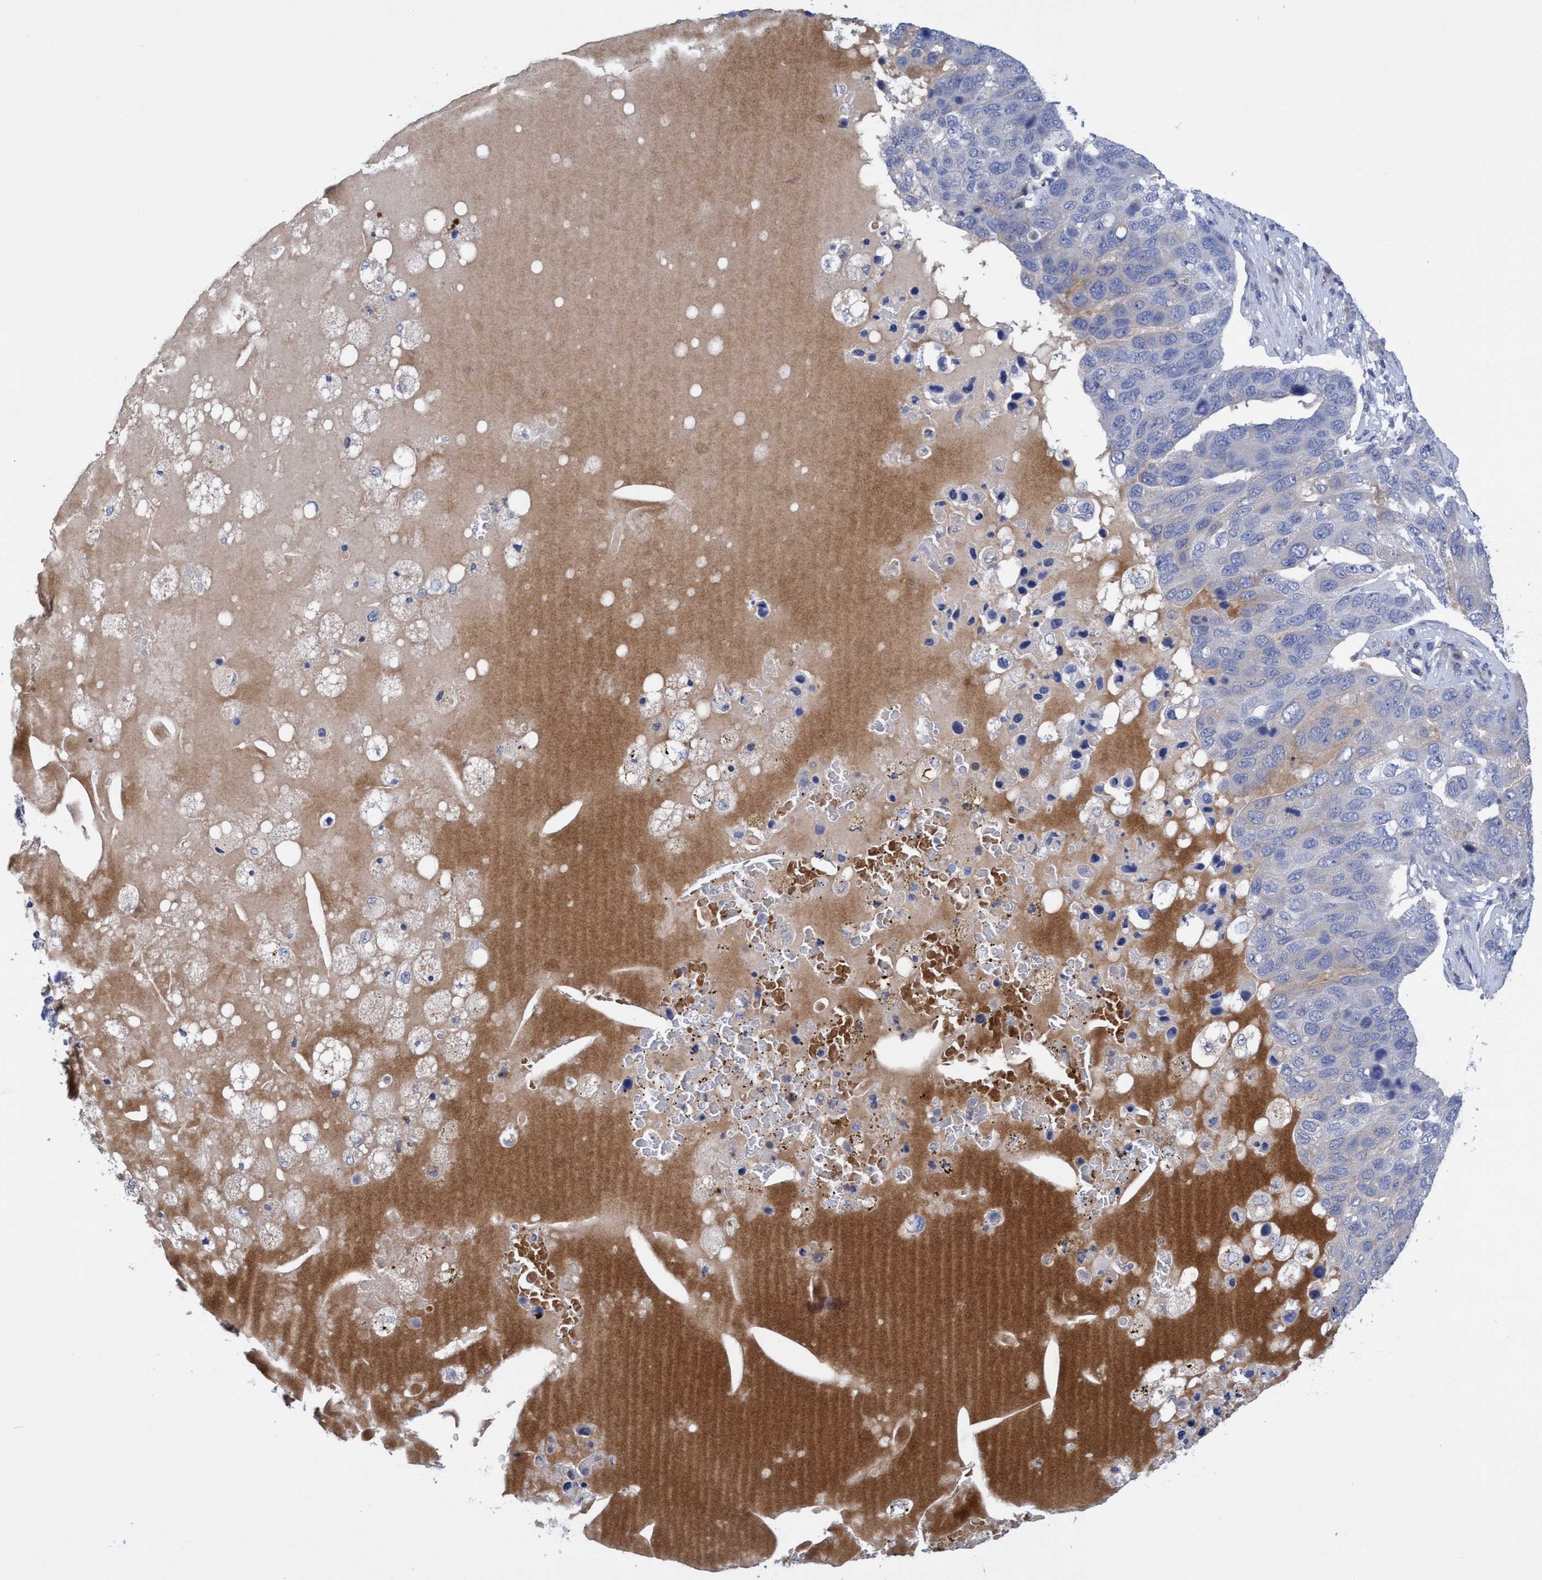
{"staining": {"intensity": "negative", "quantity": "none", "location": "none"}, "tissue": "pancreatic cancer", "cell_type": "Tumor cells", "image_type": "cancer", "snomed": [{"axis": "morphology", "description": "Adenocarcinoma, NOS"}, {"axis": "topography", "description": "Pancreas"}], "caption": "A histopathology image of human pancreatic cancer (adenocarcinoma) is negative for staining in tumor cells.", "gene": "SEMA4D", "patient": {"sex": "female", "age": 61}}